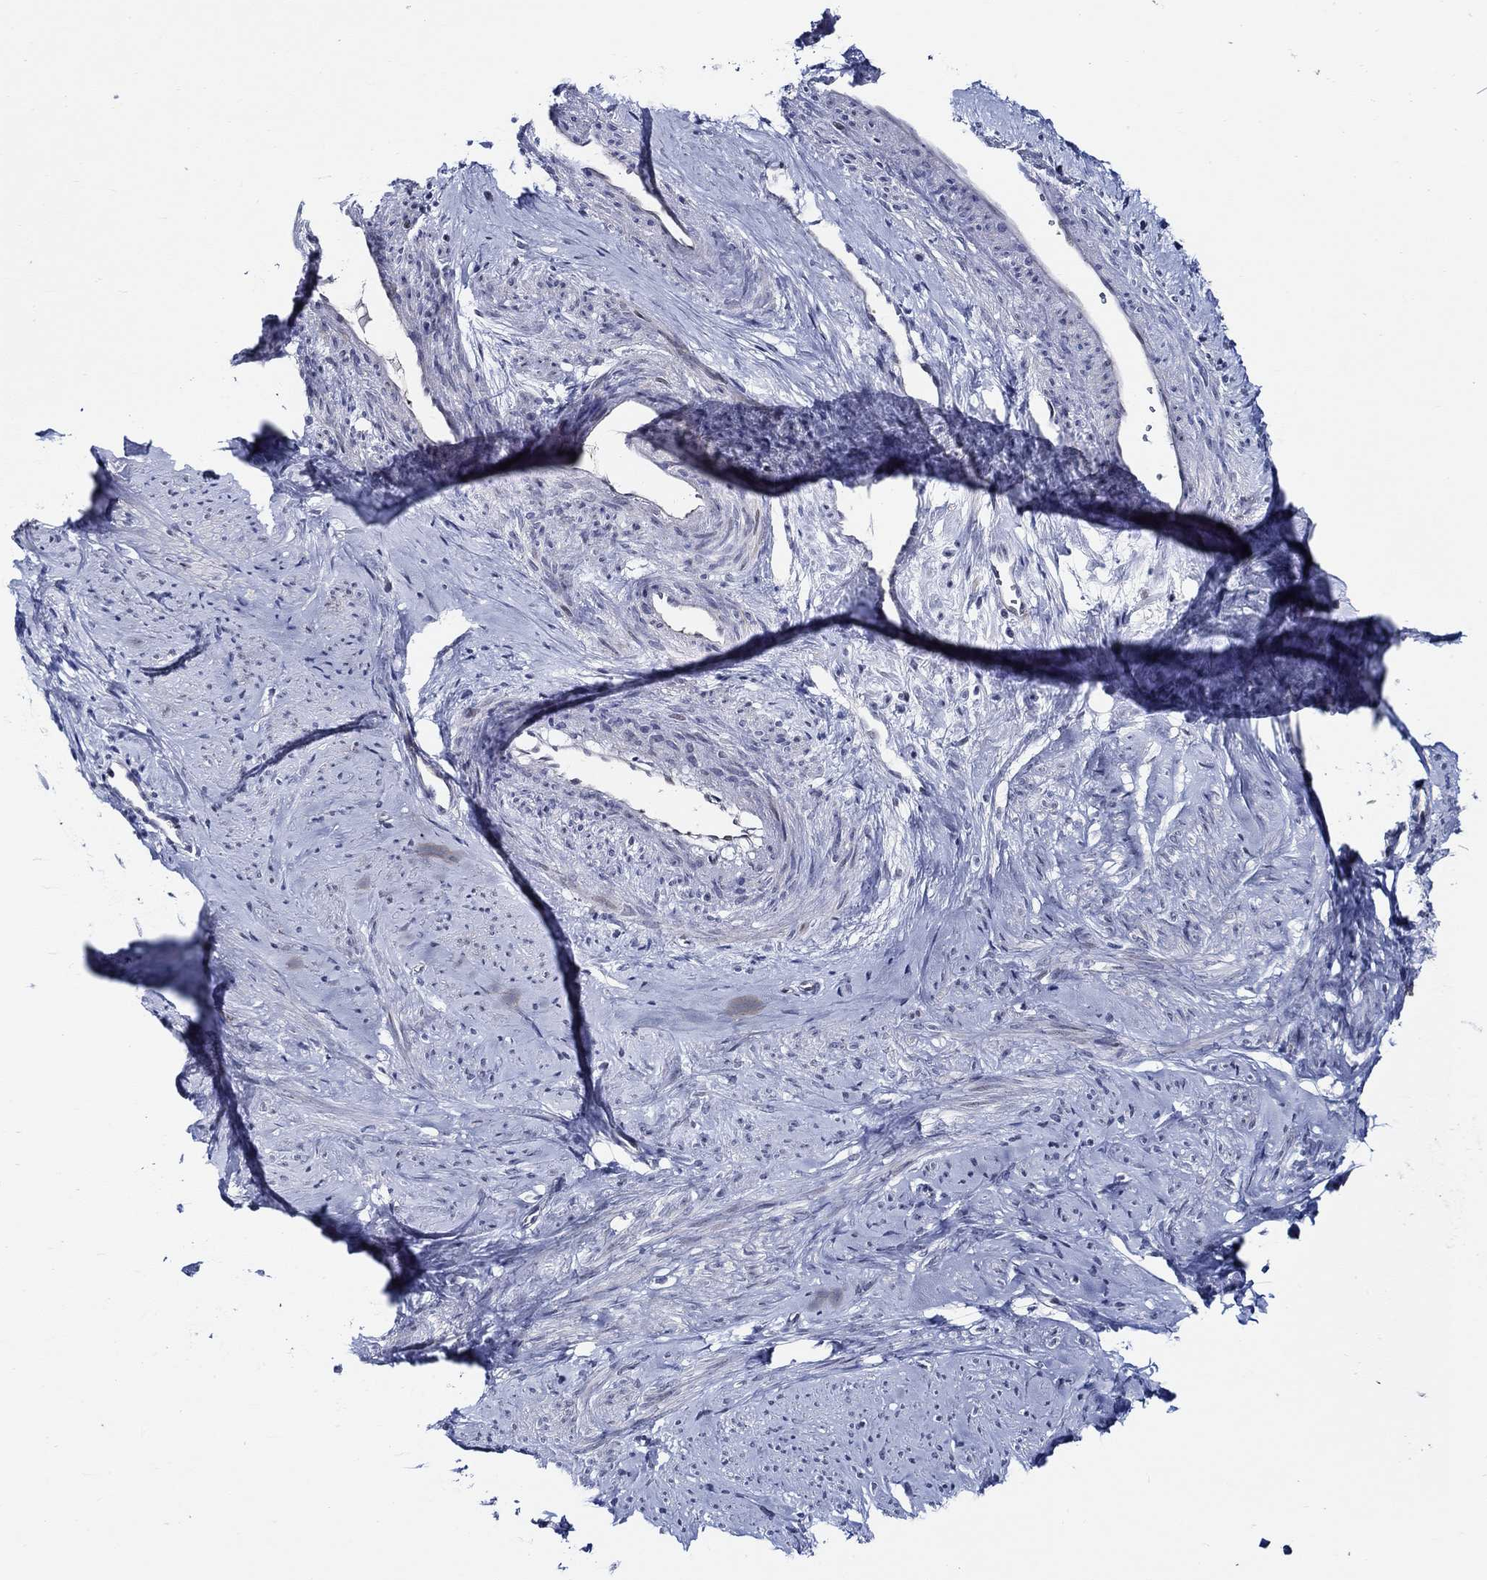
{"staining": {"intensity": "negative", "quantity": "none", "location": "none"}, "tissue": "smooth muscle", "cell_type": "Smooth muscle cells", "image_type": "normal", "snomed": [{"axis": "morphology", "description": "Normal tissue, NOS"}, {"axis": "topography", "description": "Smooth muscle"}], "caption": "This is an IHC image of normal smooth muscle. There is no staining in smooth muscle cells.", "gene": "C8orf48", "patient": {"sex": "female", "age": 48}}